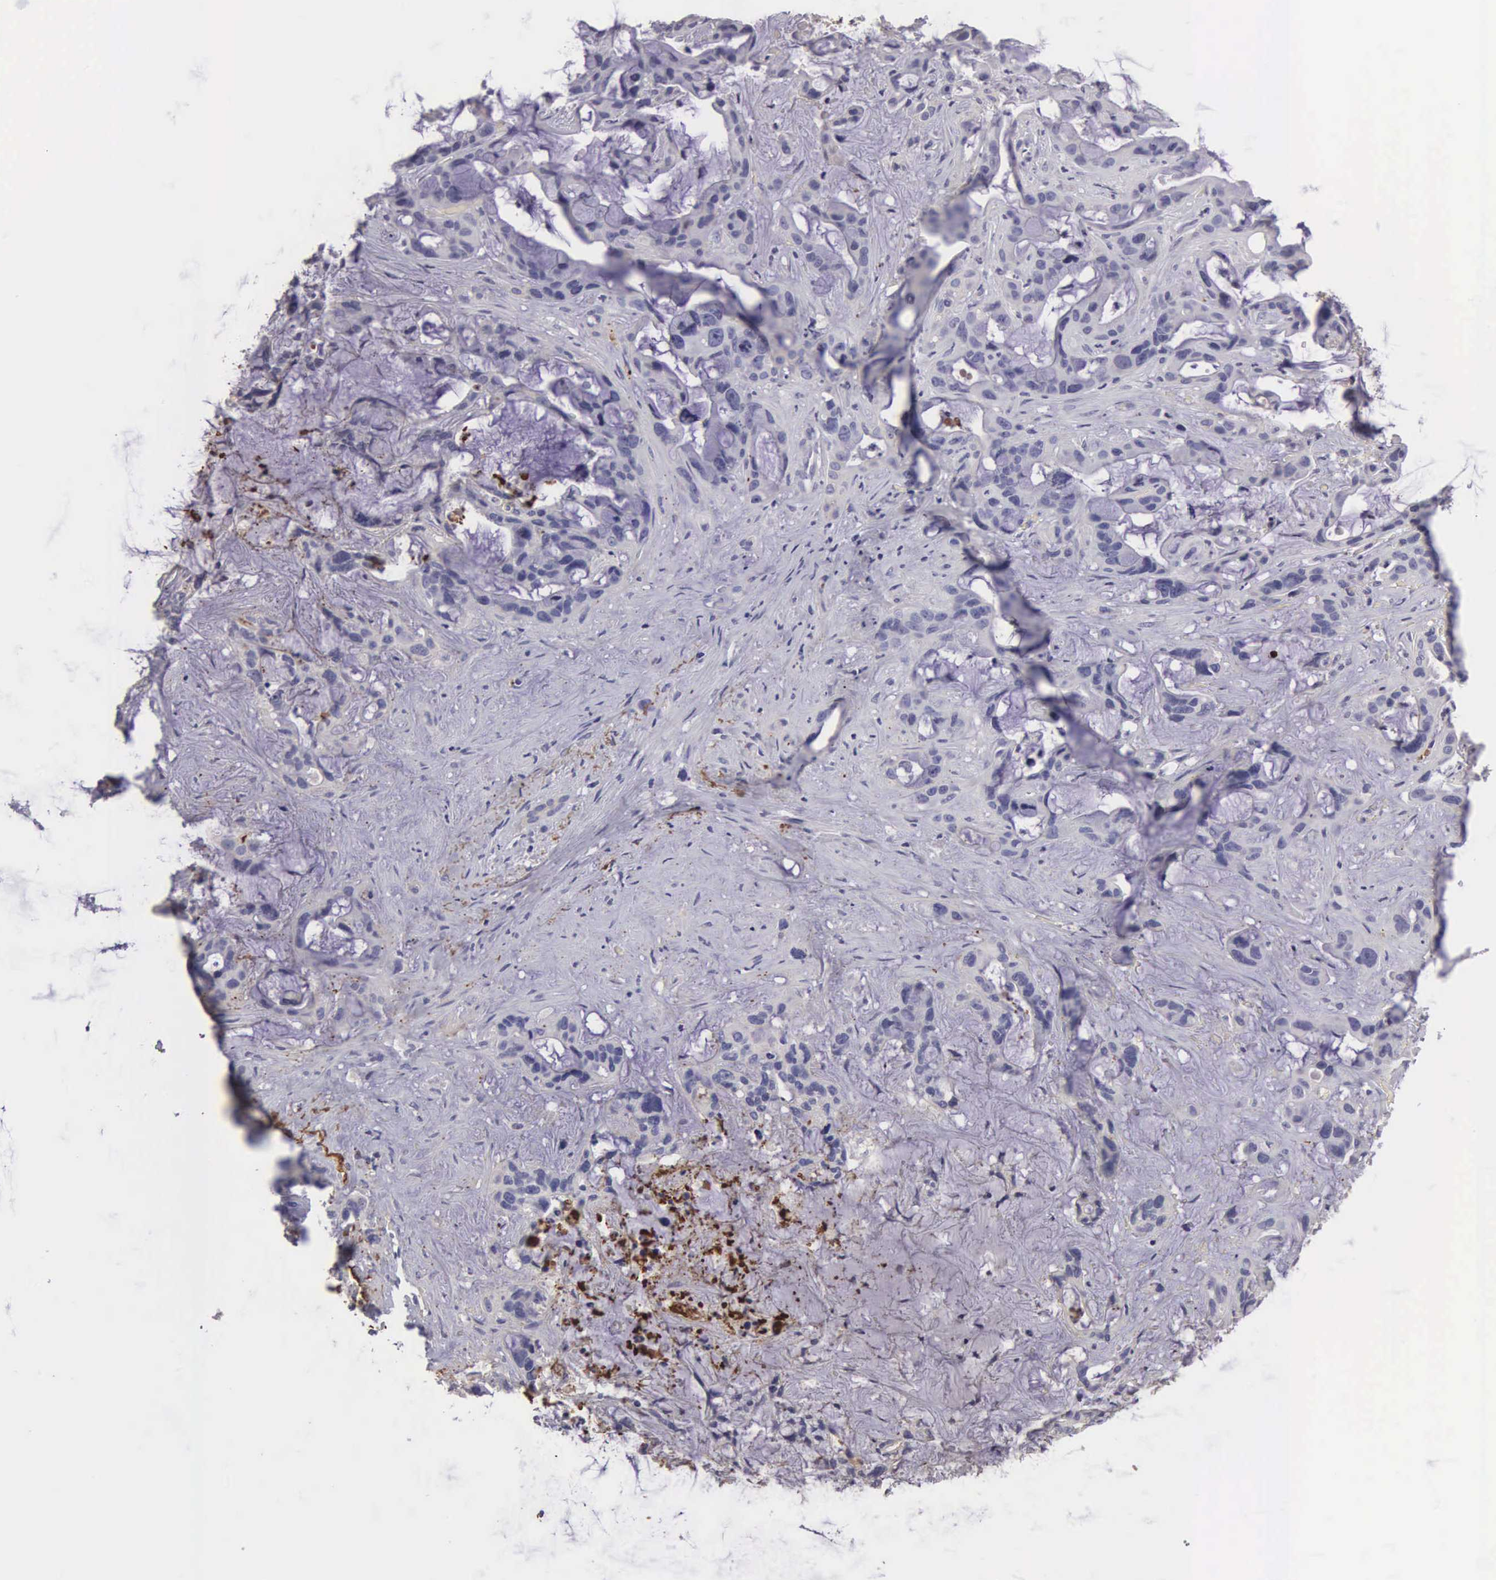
{"staining": {"intensity": "negative", "quantity": "none", "location": "none"}, "tissue": "liver cancer", "cell_type": "Tumor cells", "image_type": "cancer", "snomed": [{"axis": "morphology", "description": "Cholangiocarcinoma"}, {"axis": "topography", "description": "Liver"}], "caption": "High magnification brightfield microscopy of liver cholangiocarcinoma stained with DAB (brown) and counterstained with hematoxylin (blue): tumor cells show no significant staining. Brightfield microscopy of immunohistochemistry (IHC) stained with DAB (brown) and hematoxylin (blue), captured at high magnification.", "gene": "CLU", "patient": {"sex": "female", "age": 65}}